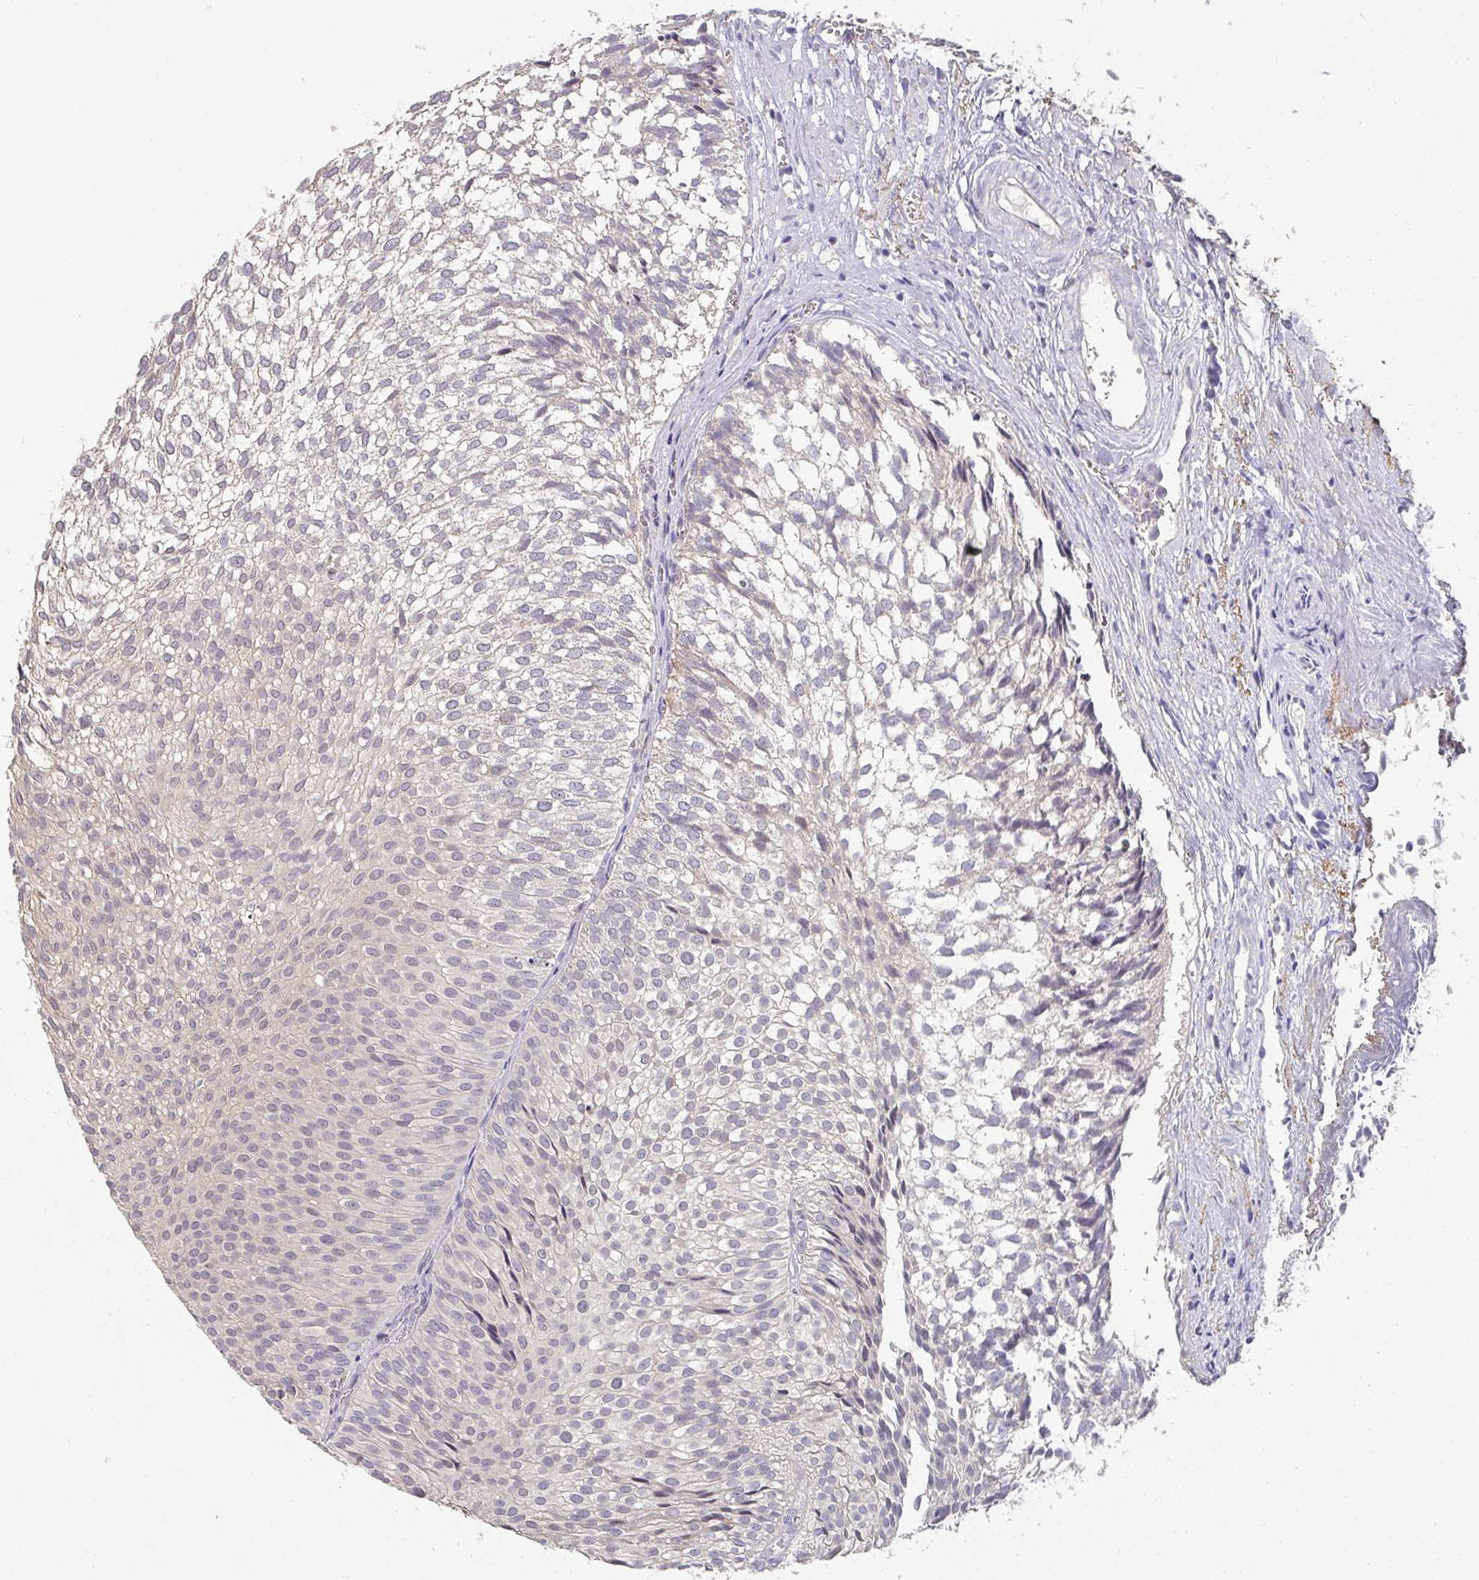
{"staining": {"intensity": "negative", "quantity": "none", "location": "none"}, "tissue": "urothelial cancer", "cell_type": "Tumor cells", "image_type": "cancer", "snomed": [{"axis": "morphology", "description": "Urothelial carcinoma, Low grade"}, {"axis": "topography", "description": "Urinary bladder"}], "caption": "Protein analysis of urothelial cancer shows no significant positivity in tumor cells. (IHC, brightfield microscopy, high magnification).", "gene": "FOXN4", "patient": {"sex": "male", "age": 91}}